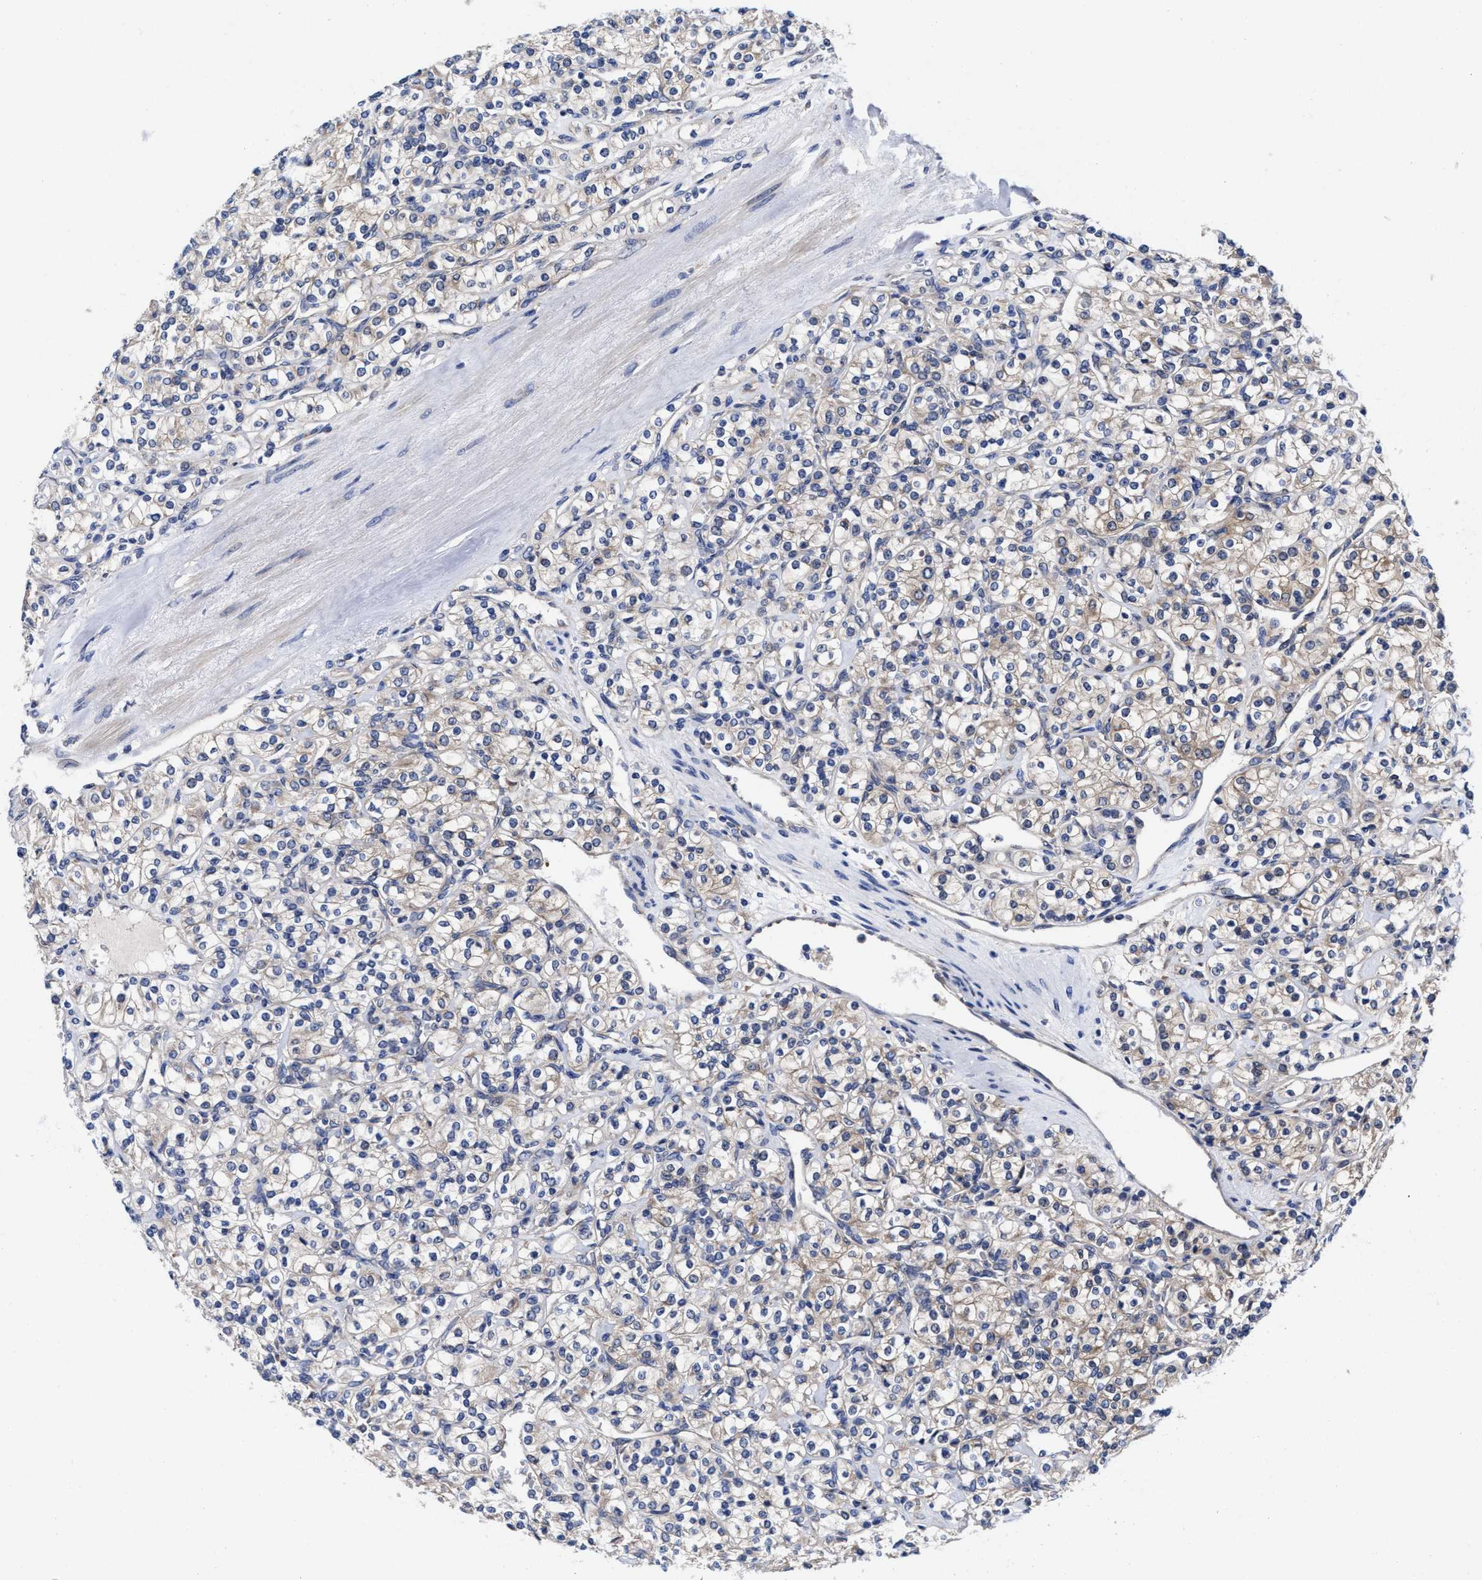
{"staining": {"intensity": "weak", "quantity": "25%-75%", "location": "cytoplasmic/membranous"}, "tissue": "renal cancer", "cell_type": "Tumor cells", "image_type": "cancer", "snomed": [{"axis": "morphology", "description": "Adenocarcinoma, NOS"}, {"axis": "topography", "description": "Kidney"}], "caption": "Protein staining reveals weak cytoplasmic/membranous positivity in about 25%-75% of tumor cells in adenocarcinoma (renal).", "gene": "TXNDC17", "patient": {"sex": "male", "age": 77}}